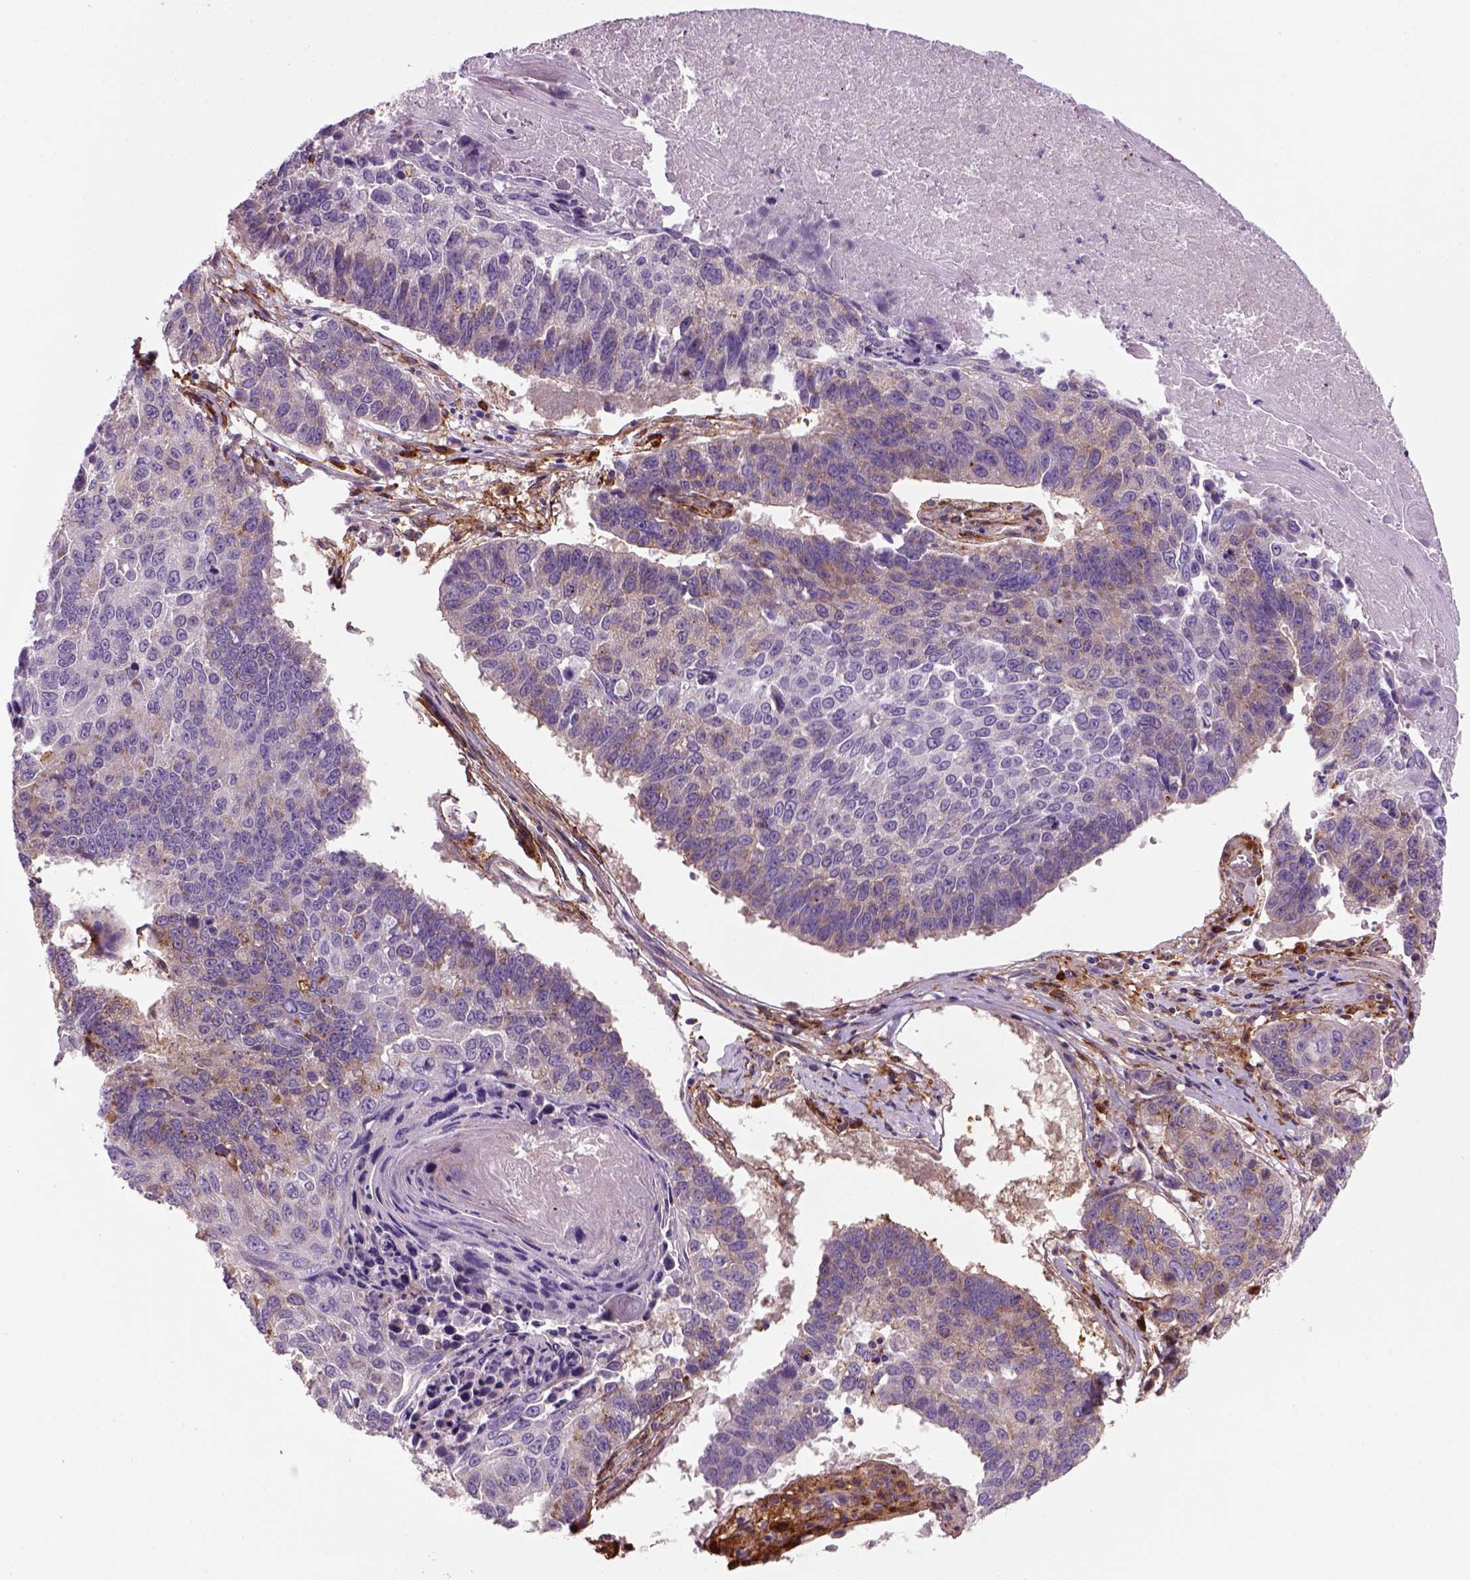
{"staining": {"intensity": "strong", "quantity": "25%-75%", "location": "cytoplasmic/membranous"}, "tissue": "lung cancer", "cell_type": "Tumor cells", "image_type": "cancer", "snomed": [{"axis": "morphology", "description": "Squamous cell carcinoma, NOS"}, {"axis": "topography", "description": "Lung"}], "caption": "Immunohistochemical staining of human lung cancer reveals high levels of strong cytoplasmic/membranous expression in about 25%-75% of tumor cells.", "gene": "MARCKS", "patient": {"sex": "male", "age": 73}}